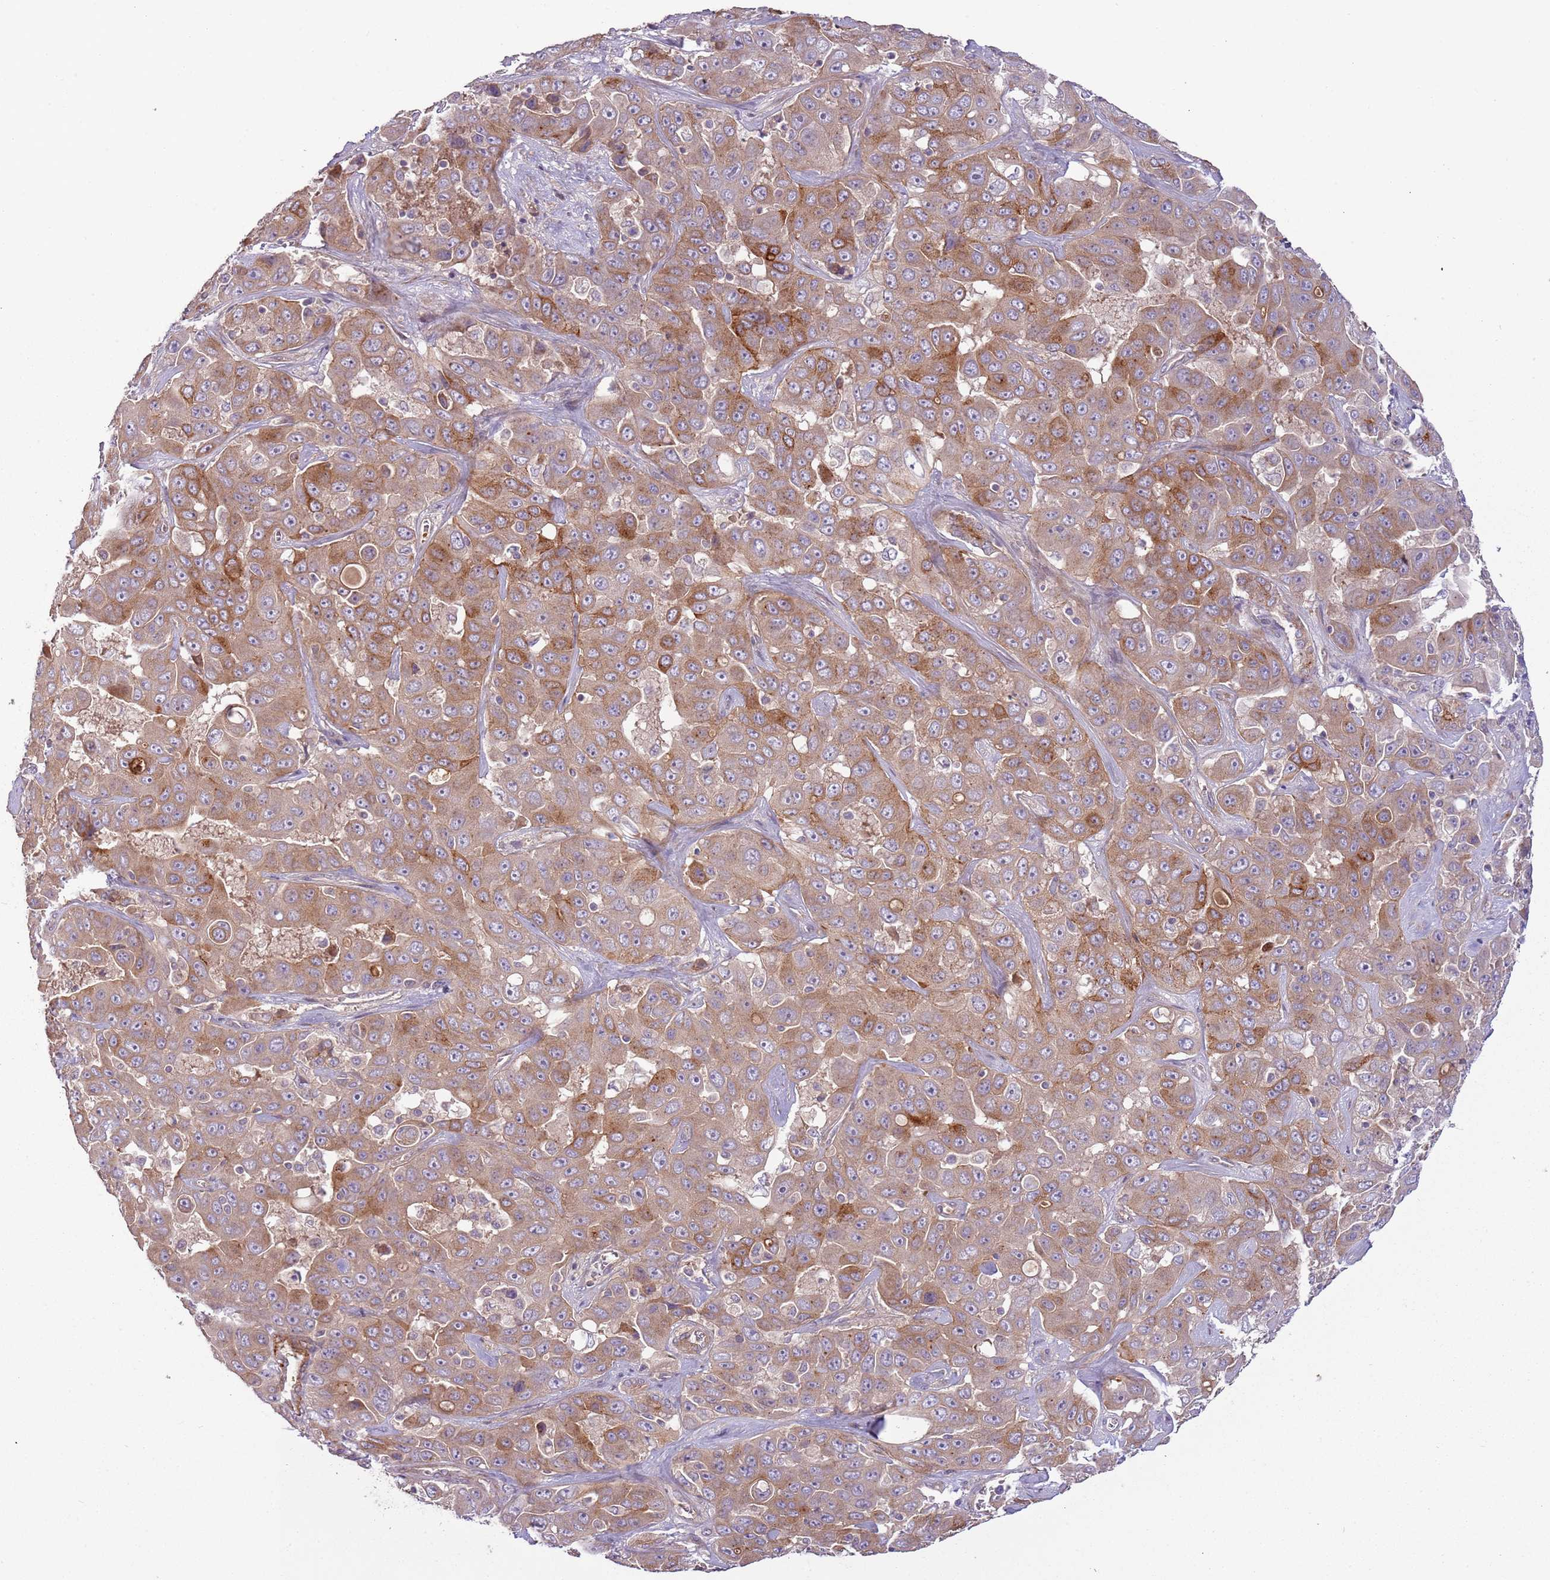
{"staining": {"intensity": "moderate", "quantity": ">75%", "location": "cytoplasmic/membranous"}, "tissue": "liver cancer", "cell_type": "Tumor cells", "image_type": "cancer", "snomed": [{"axis": "morphology", "description": "Cholangiocarcinoma"}, {"axis": "topography", "description": "Liver"}], "caption": "Liver cancer stained with IHC displays moderate cytoplasmic/membranous expression in about >75% of tumor cells.", "gene": "RNF128", "patient": {"sex": "female", "age": 52}}